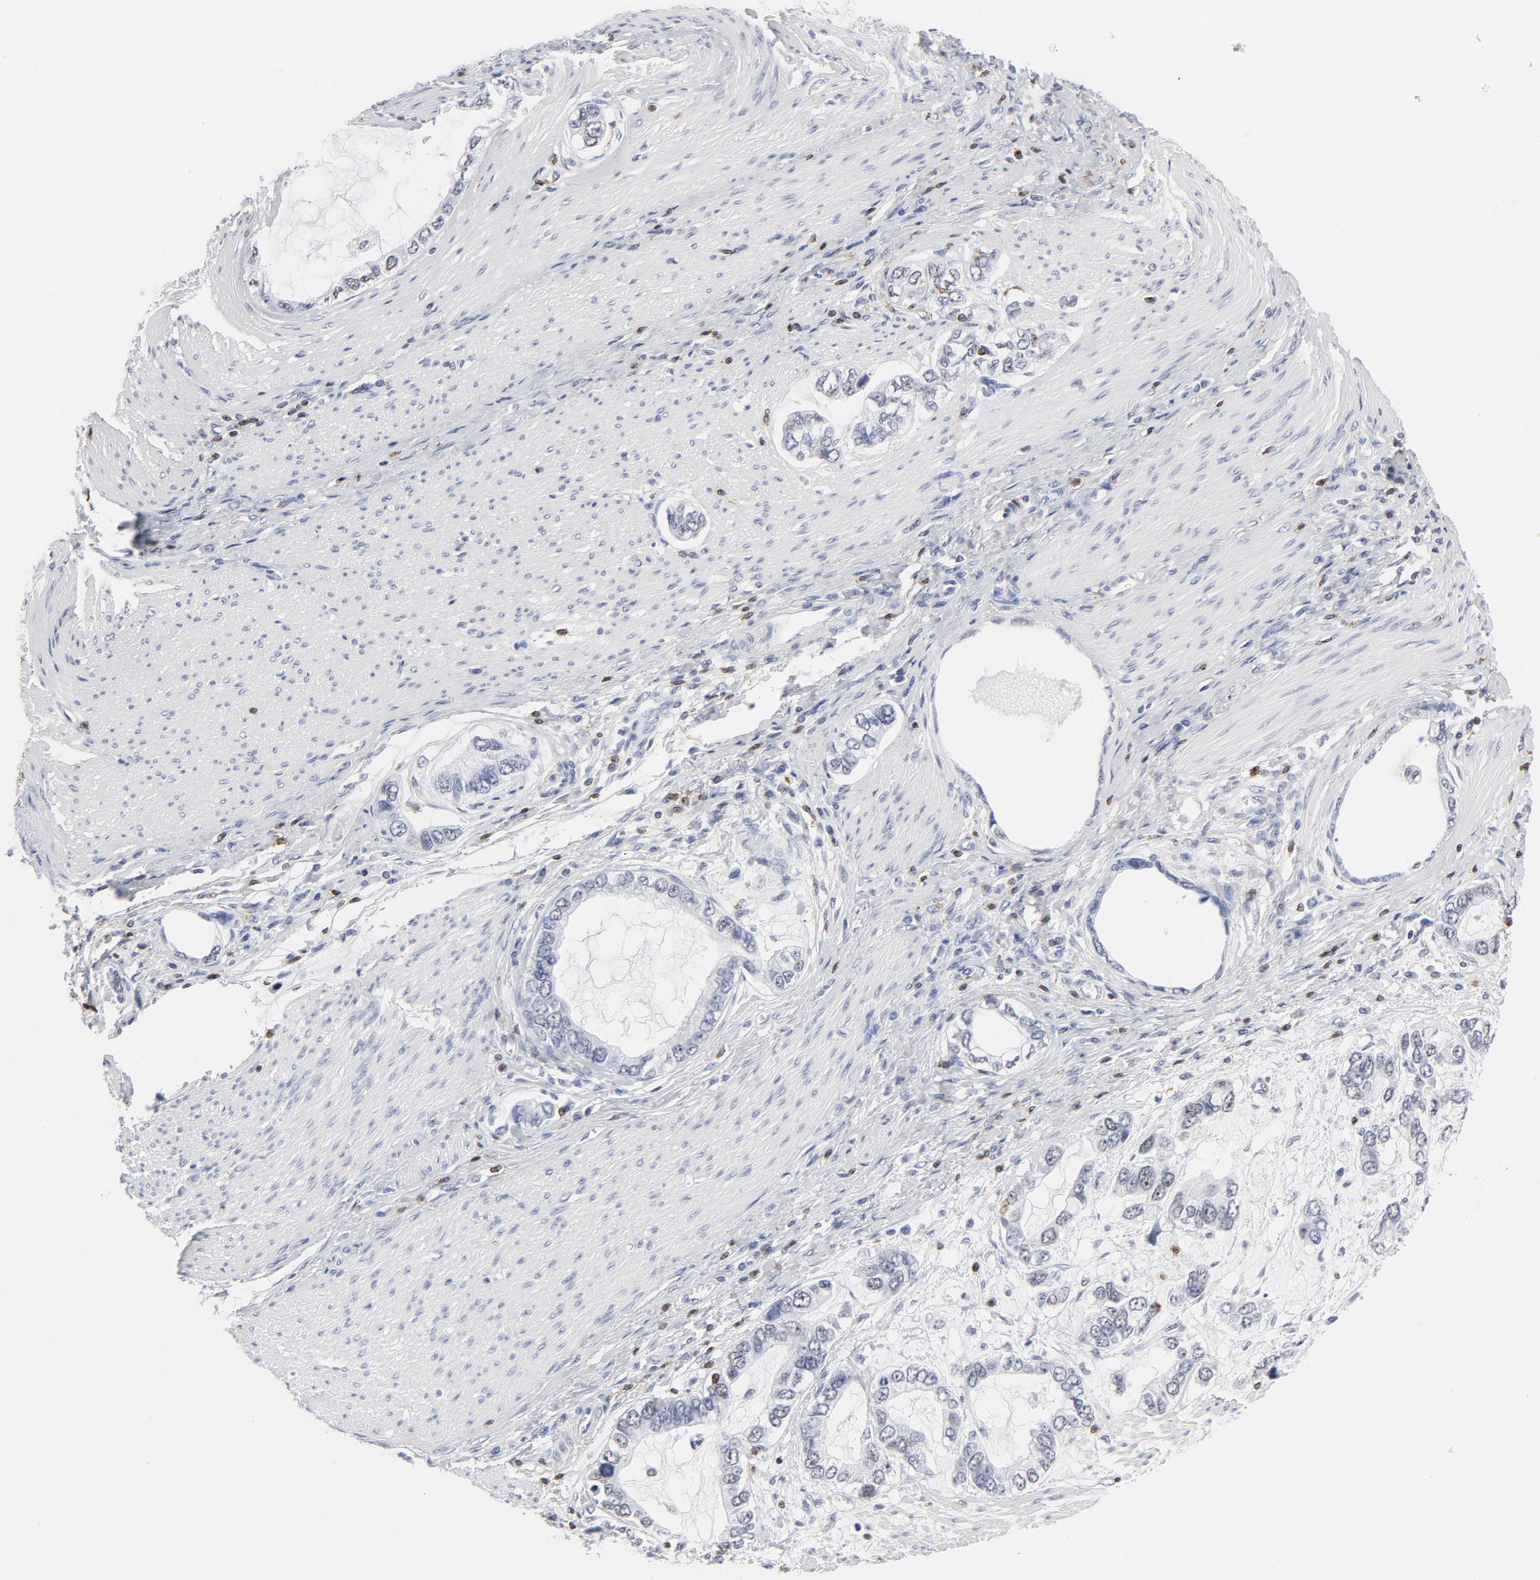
{"staining": {"intensity": "negative", "quantity": "none", "location": "none"}, "tissue": "stomach cancer", "cell_type": "Tumor cells", "image_type": "cancer", "snomed": [{"axis": "morphology", "description": "Adenocarcinoma, NOS"}, {"axis": "topography", "description": "Stomach, lower"}], "caption": "An image of stomach cancer stained for a protein reveals no brown staining in tumor cells.", "gene": "CD2", "patient": {"sex": "female", "age": 93}}